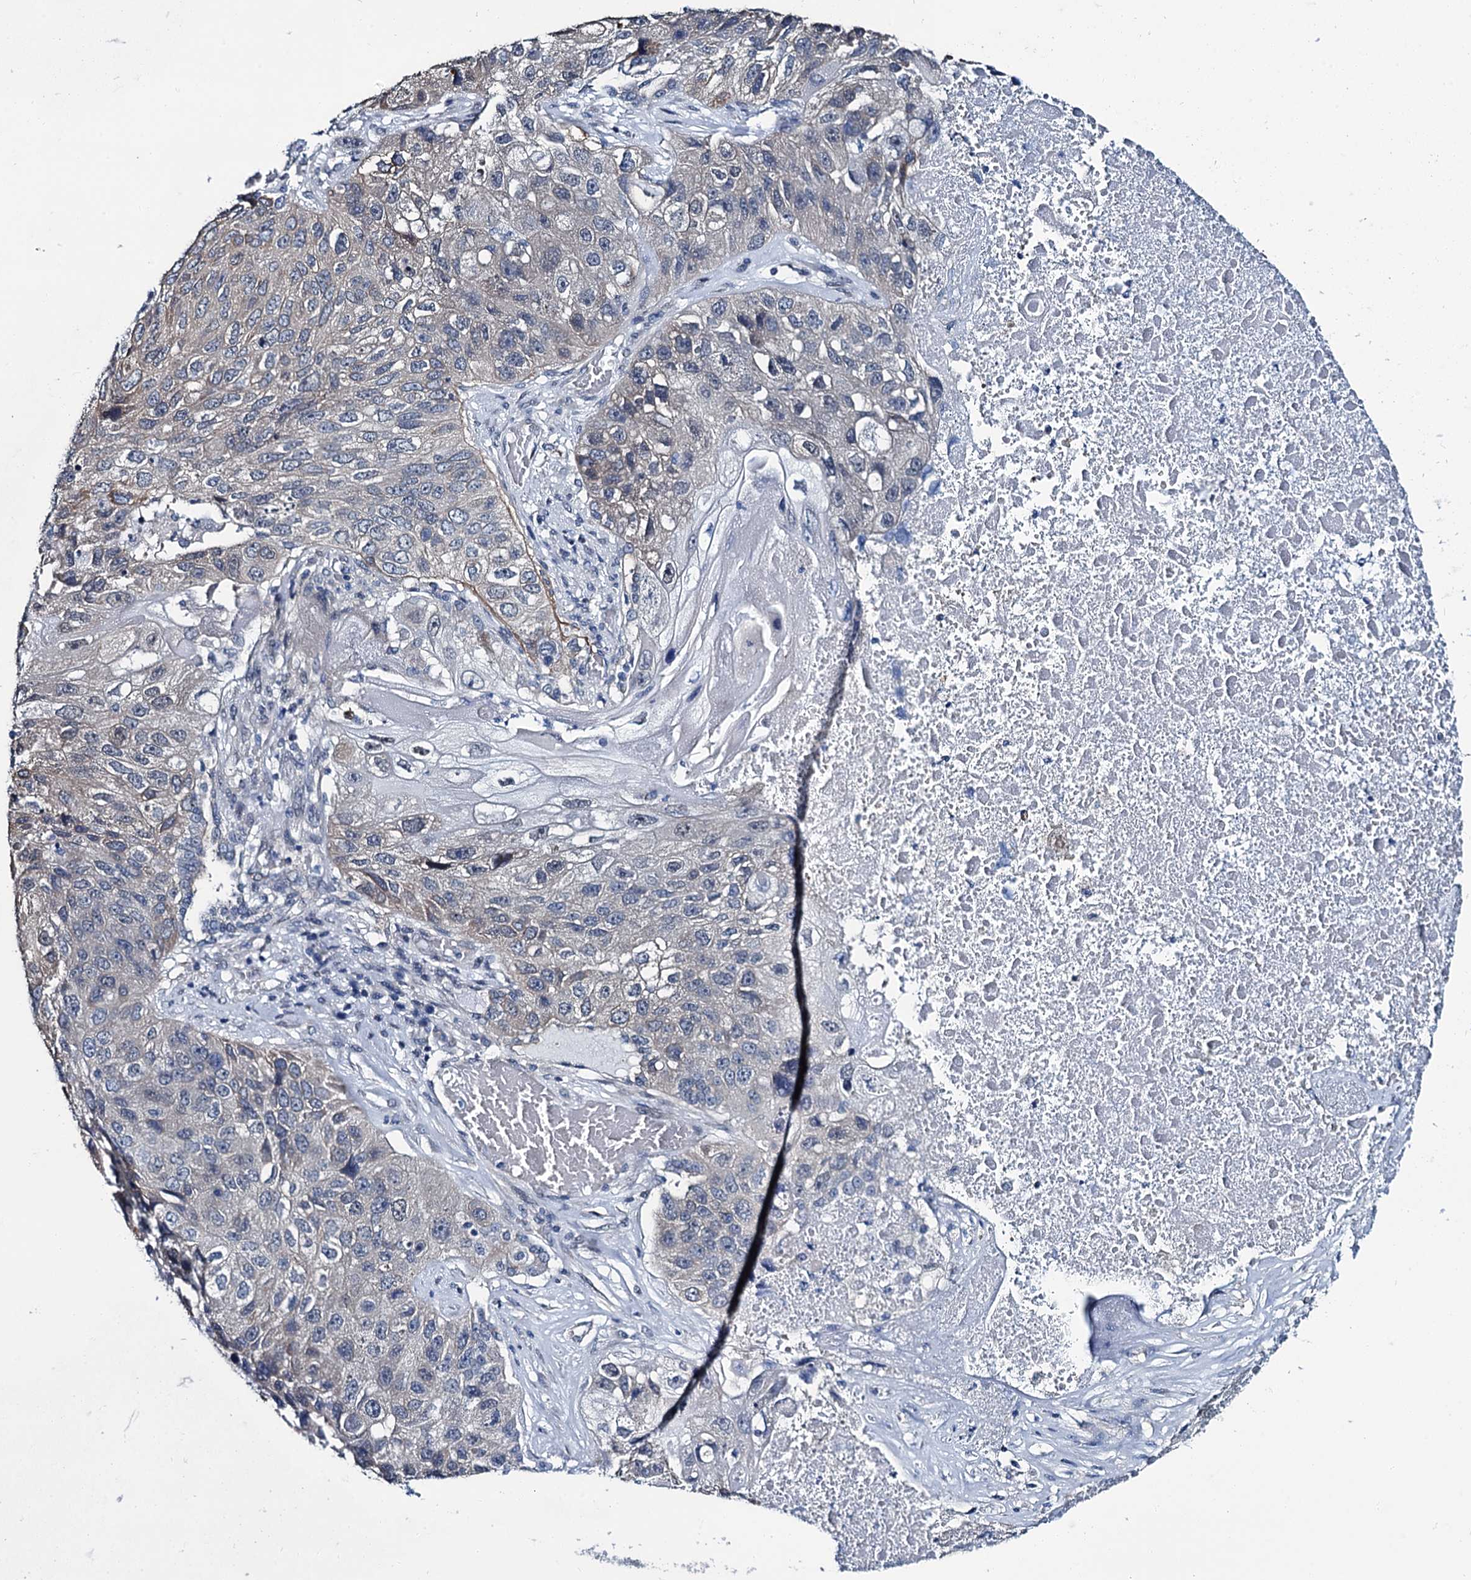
{"staining": {"intensity": "weak", "quantity": "<25%", "location": "cytoplasmic/membranous"}, "tissue": "lung cancer", "cell_type": "Tumor cells", "image_type": "cancer", "snomed": [{"axis": "morphology", "description": "Squamous cell carcinoma, NOS"}, {"axis": "topography", "description": "Lung"}], "caption": "A micrograph of lung squamous cell carcinoma stained for a protein demonstrates no brown staining in tumor cells.", "gene": "MIOX", "patient": {"sex": "male", "age": 61}}